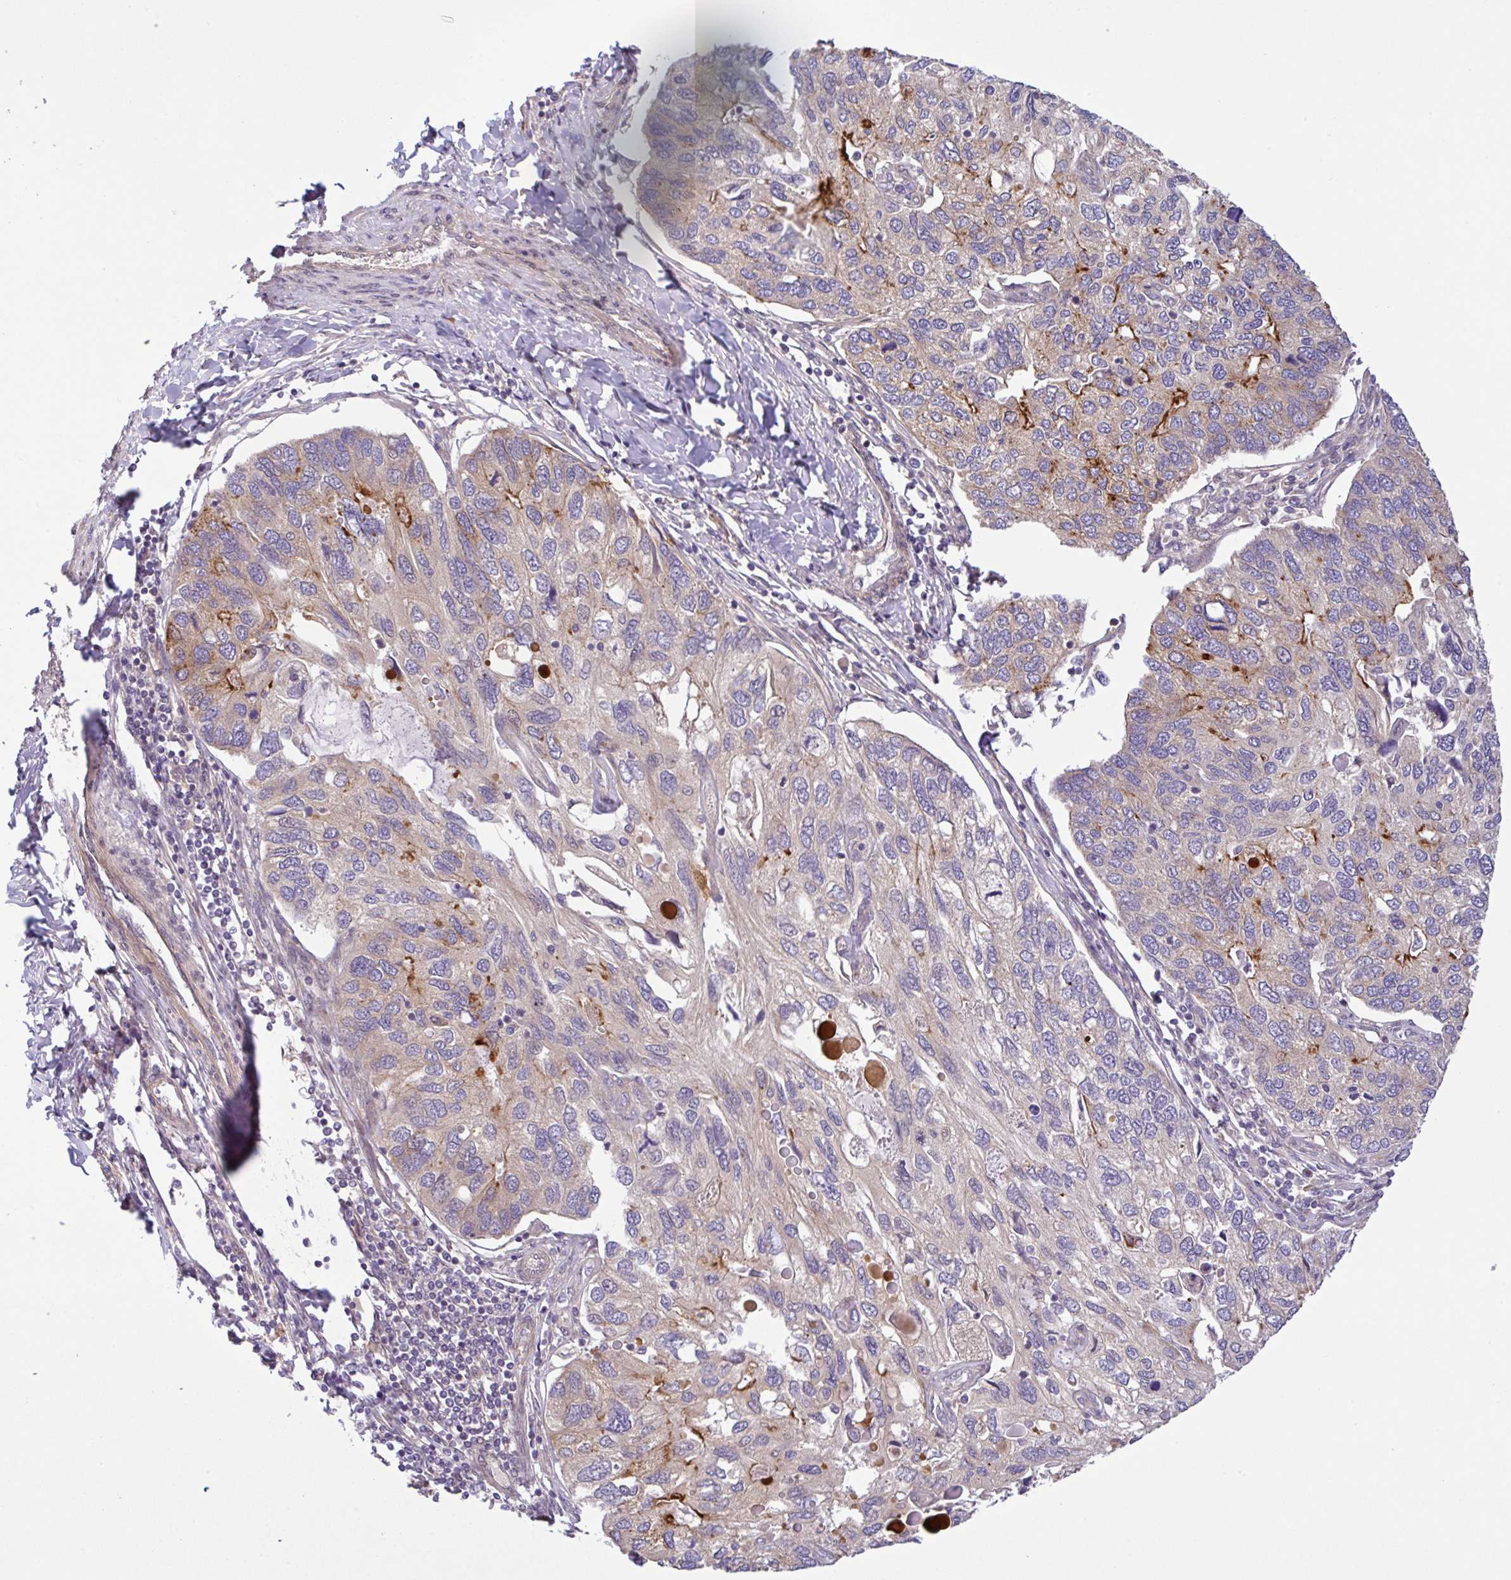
{"staining": {"intensity": "moderate", "quantity": "<25%", "location": "cytoplasmic/membranous"}, "tissue": "endometrial cancer", "cell_type": "Tumor cells", "image_type": "cancer", "snomed": [{"axis": "morphology", "description": "Carcinoma, NOS"}, {"axis": "topography", "description": "Uterus"}], "caption": "Immunohistochemistry (IHC) (DAB (3,3'-diaminobenzidine)) staining of endometrial cancer (carcinoma) demonstrates moderate cytoplasmic/membranous protein expression in about <25% of tumor cells.", "gene": "UBE4A", "patient": {"sex": "female", "age": 76}}